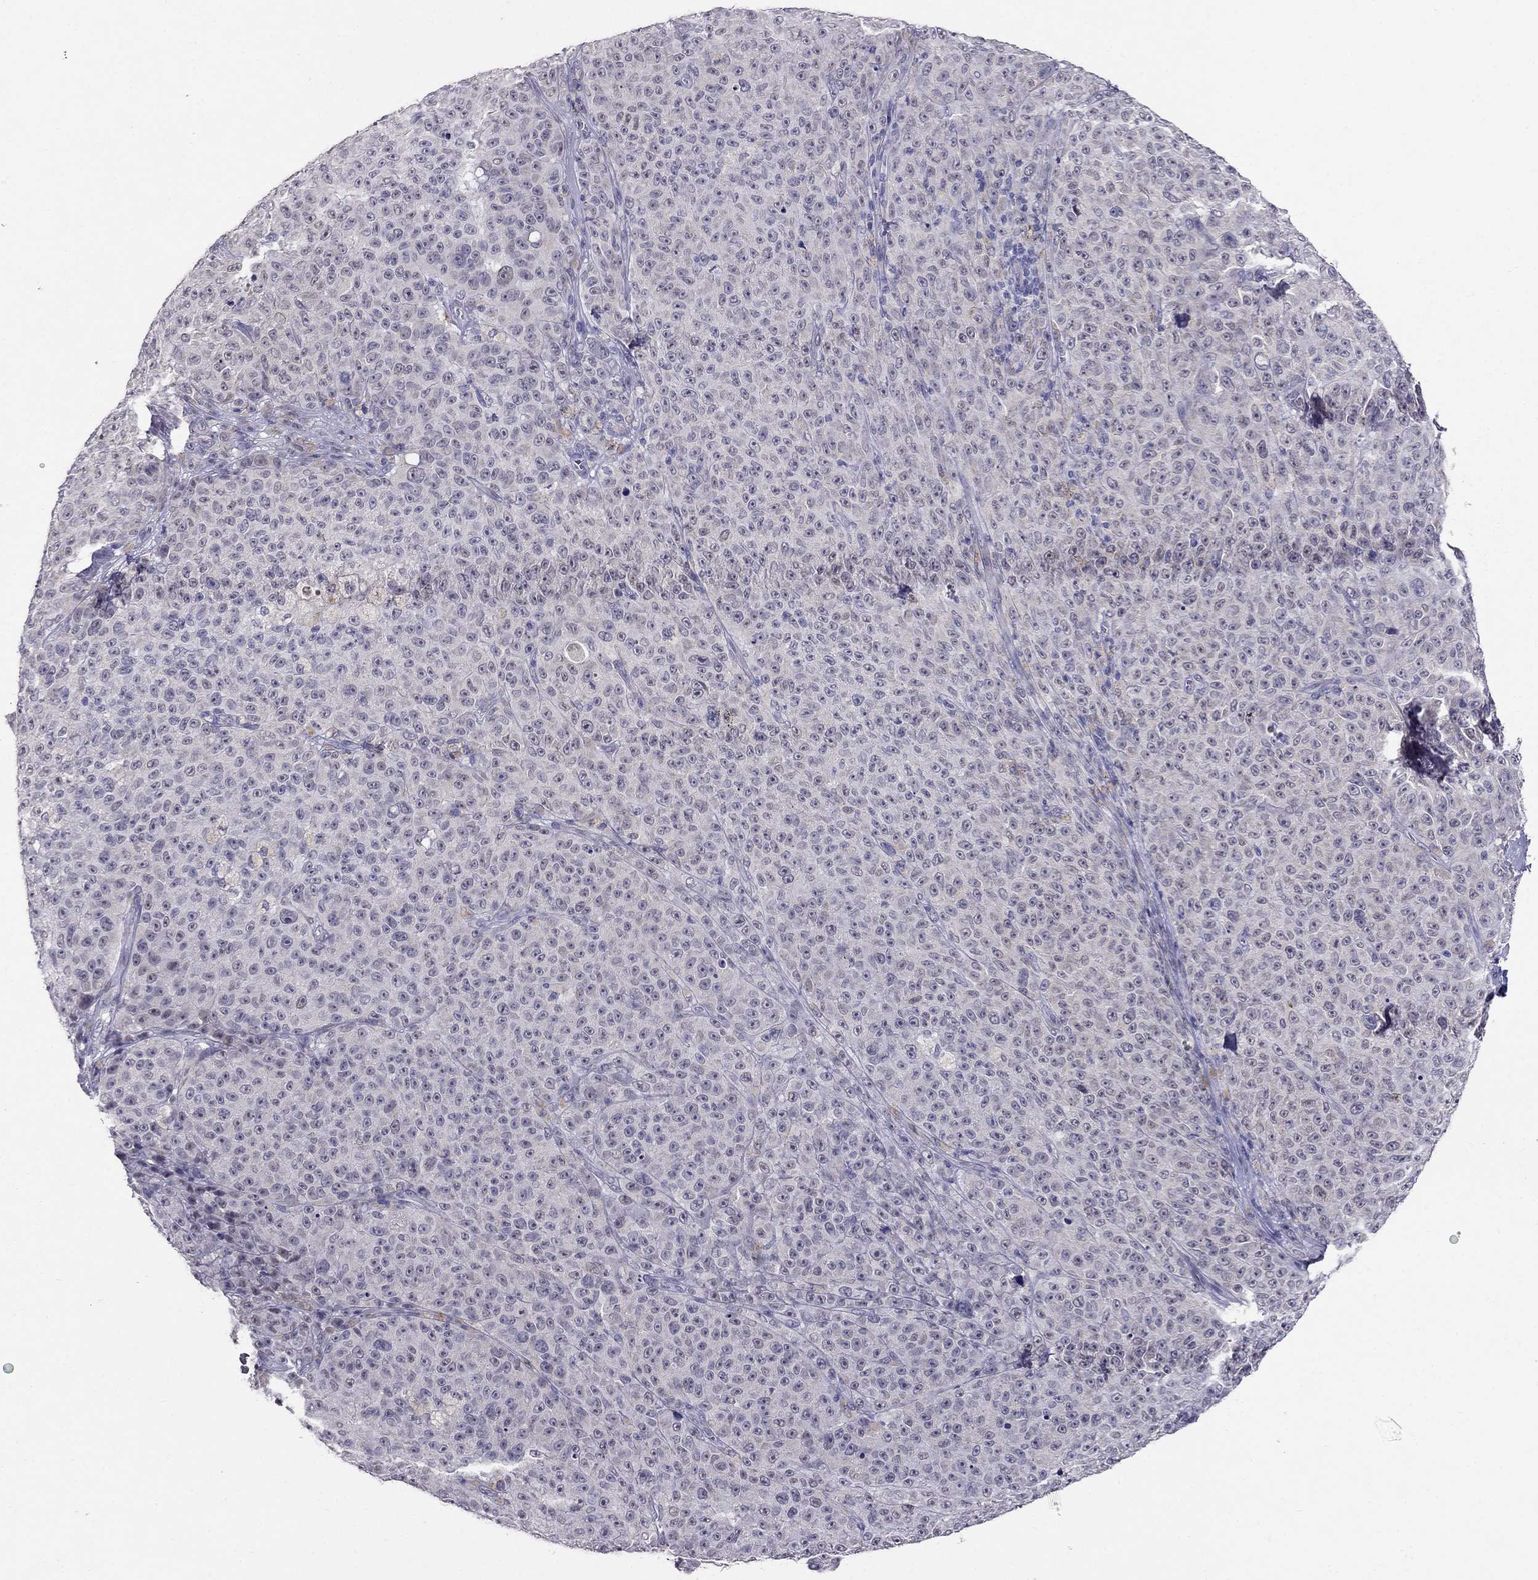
{"staining": {"intensity": "negative", "quantity": "none", "location": "none"}, "tissue": "melanoma", "cell_type": "Tumor cells", "image_type": "cancer", "snomed": [{"axis": "morphology", "description": "Malignant melanoma, NOS"}, {"axis": "topography", "description": "Skin"}], "caption": "Melanoma was stained to show a protein in brown. There is no significant expression in tumor cells. (Brightfield microscopy of DAB immunohistochemistry (IHC) at high magnification).", "gene": "MYO3B", "patient": {"sex": "female", "age": 82}}